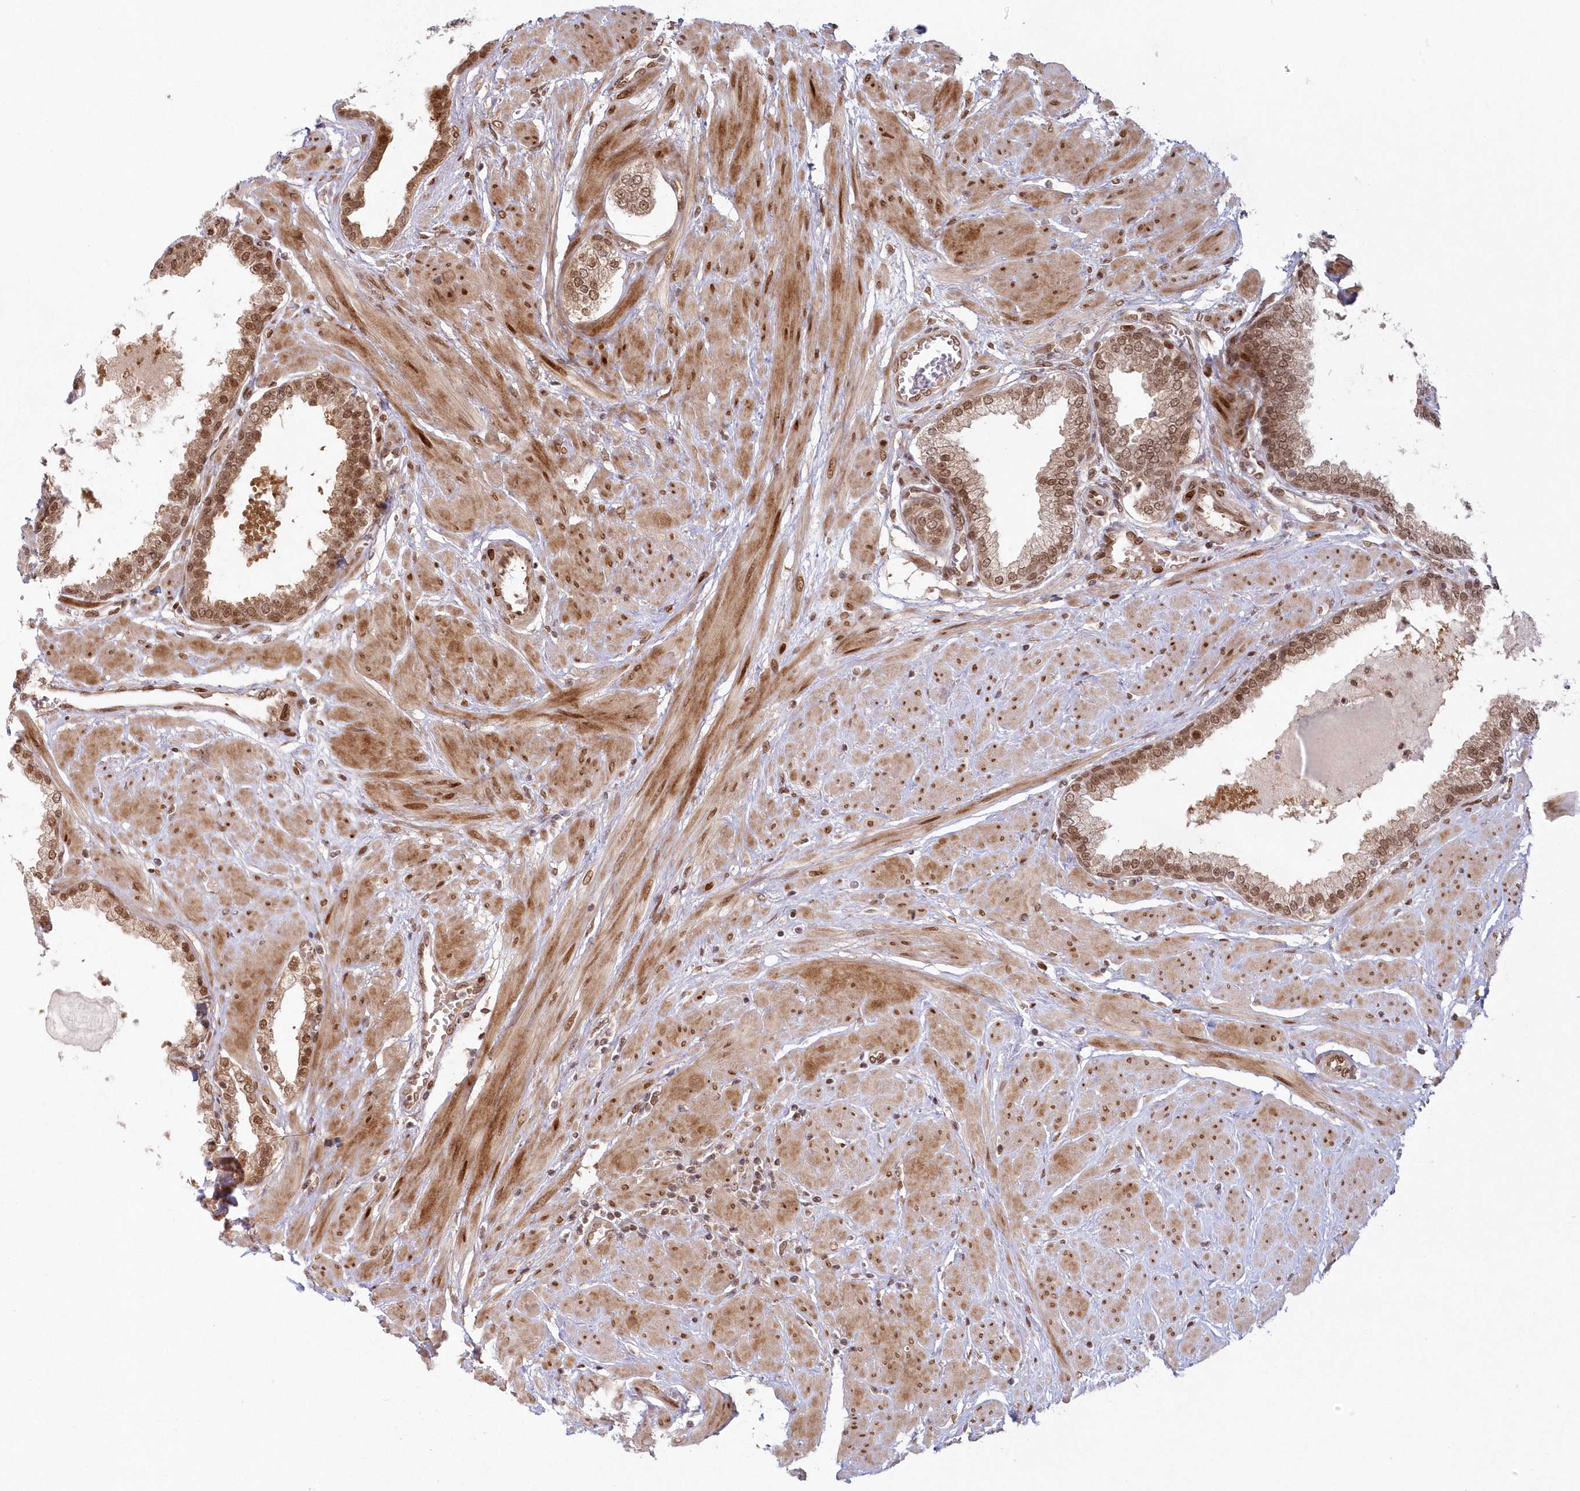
{"staining": {"intensity": "moderate", "quantity": ">75%", "location": "cytoplasmic/membranous,nuclear"}, "tissue": "prostate", "cell_type": "Glandular cells", "image_type": "normal", "snomed": [{"axis": "morphology", "description": "Normal tissue, NOS"}, {"axis": "topography", "description": "Prostate"}], "caption": "An IHC image of unremarkable tissue is shown. Protein staining in brown highlights moderate cytoplasmic/membranous,nuclear positivity in prostate within glandular cells.", "gene": "TOGARAM2", "patient": {"sex": "male", "age": 51}}